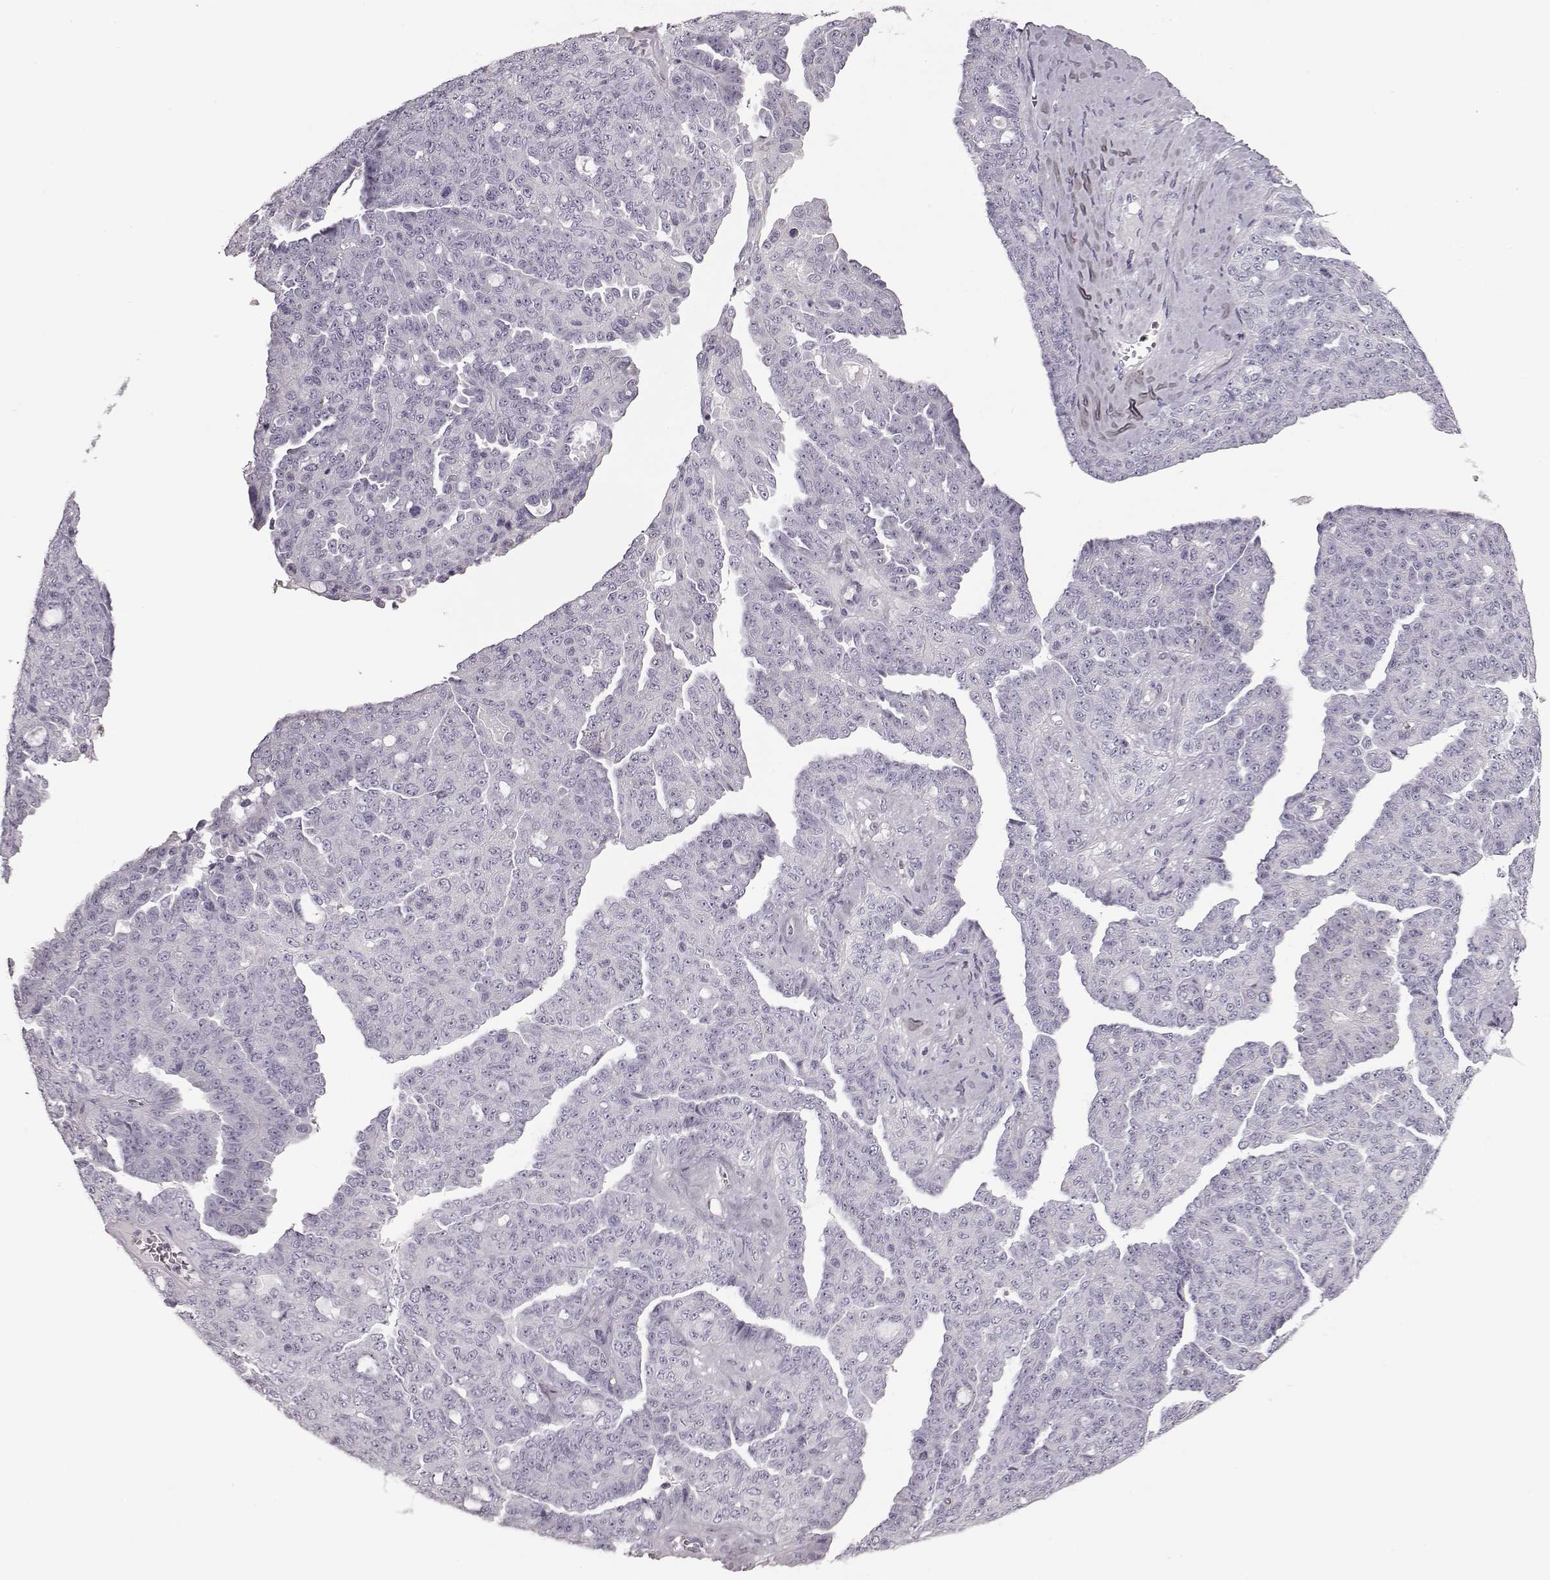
{"staining": {"intensity": "negative", "quantity": "none", "location": "none"}, "tissue": "ovarian cancer", "cell_type": "Tumor cells", "image_type": "cancer", "snomed": [{"axis": "morphology", "description": "Cystadenocarcinoma, serous, NOS"}, {"axis": "topography", "description": "Ovary"}], "caption": "The photomicrograph displays no staining of tumor cells in ovarian cancer. (DAB immunohistochemistry with hematoxylin counter stain).", "gene": "ELOVL5", "patient": {"sex": "female", "age": 71}}